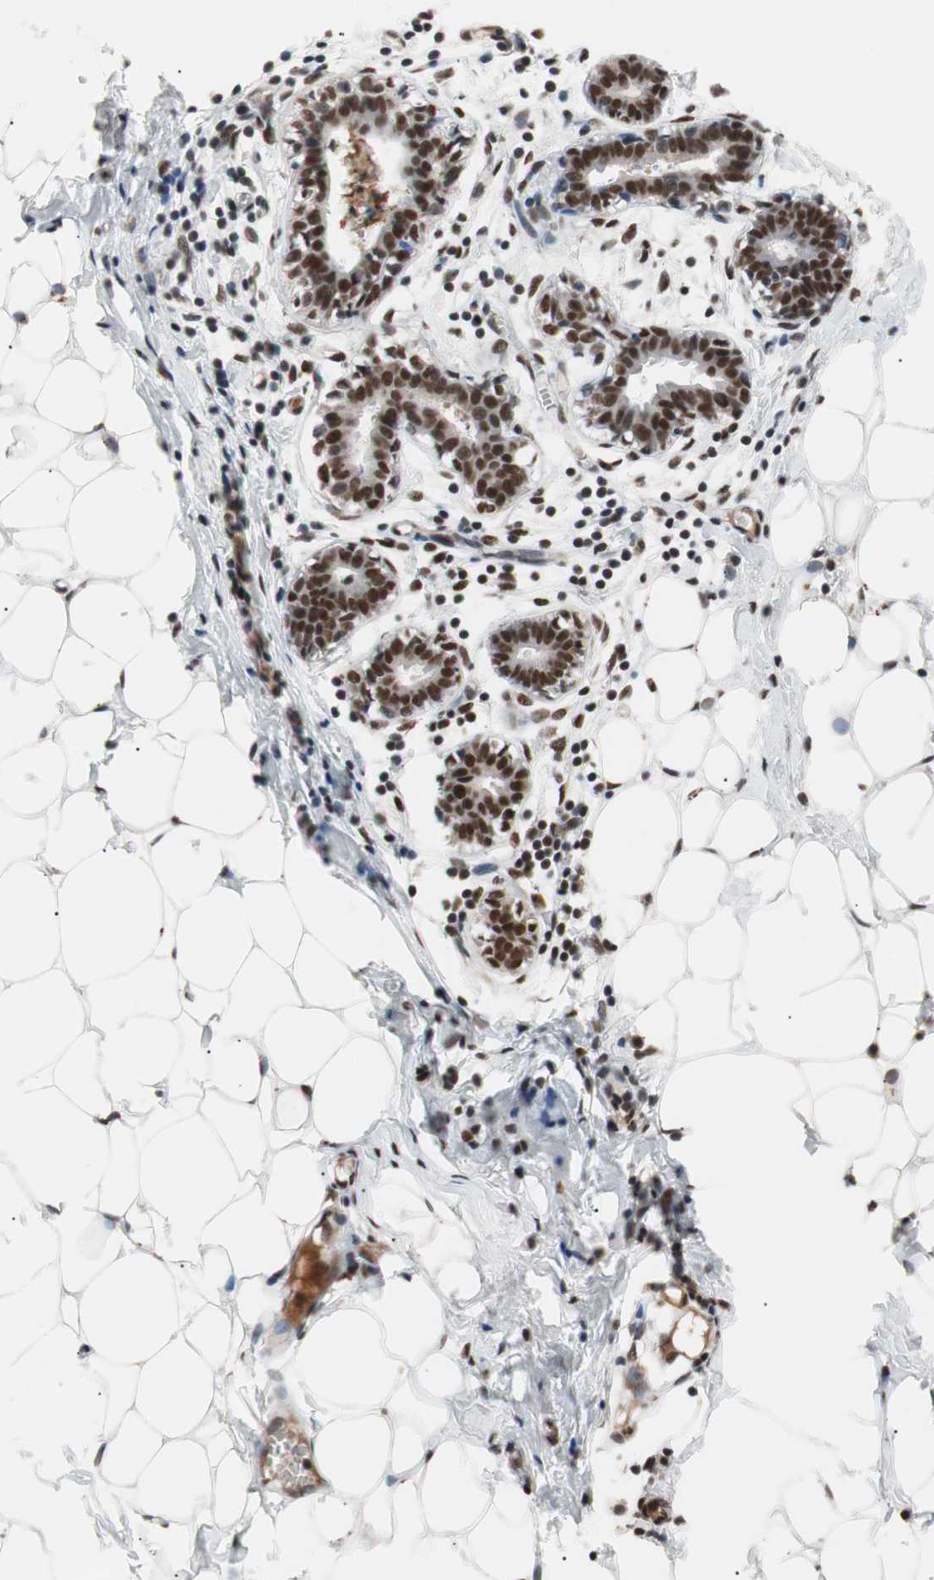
{"staining": {"intensity": "moderate", "quantity": ">75%", "location": "cytoplasmic/membranous,nuclear"}, "tissue": "breast", "cell_type": "Adipocytes", "image_type": "normal", "snomed": [{"axis": "morphology", "description": "Normal tissue, NOS"}, {"axis": "topography", "description": "Breast"}], "caption": "A high-resolution image shows IHC staining of unremarkable breast, which demonstrates moderate cytoplasmic/membranous,nuclear expression in about >75% of adipocytes. (brown staining indicates protein expression, while blue staining denotes nuclei).", "gene": "CHAMP1", "patient": {"sex": "female", "age": 27}}